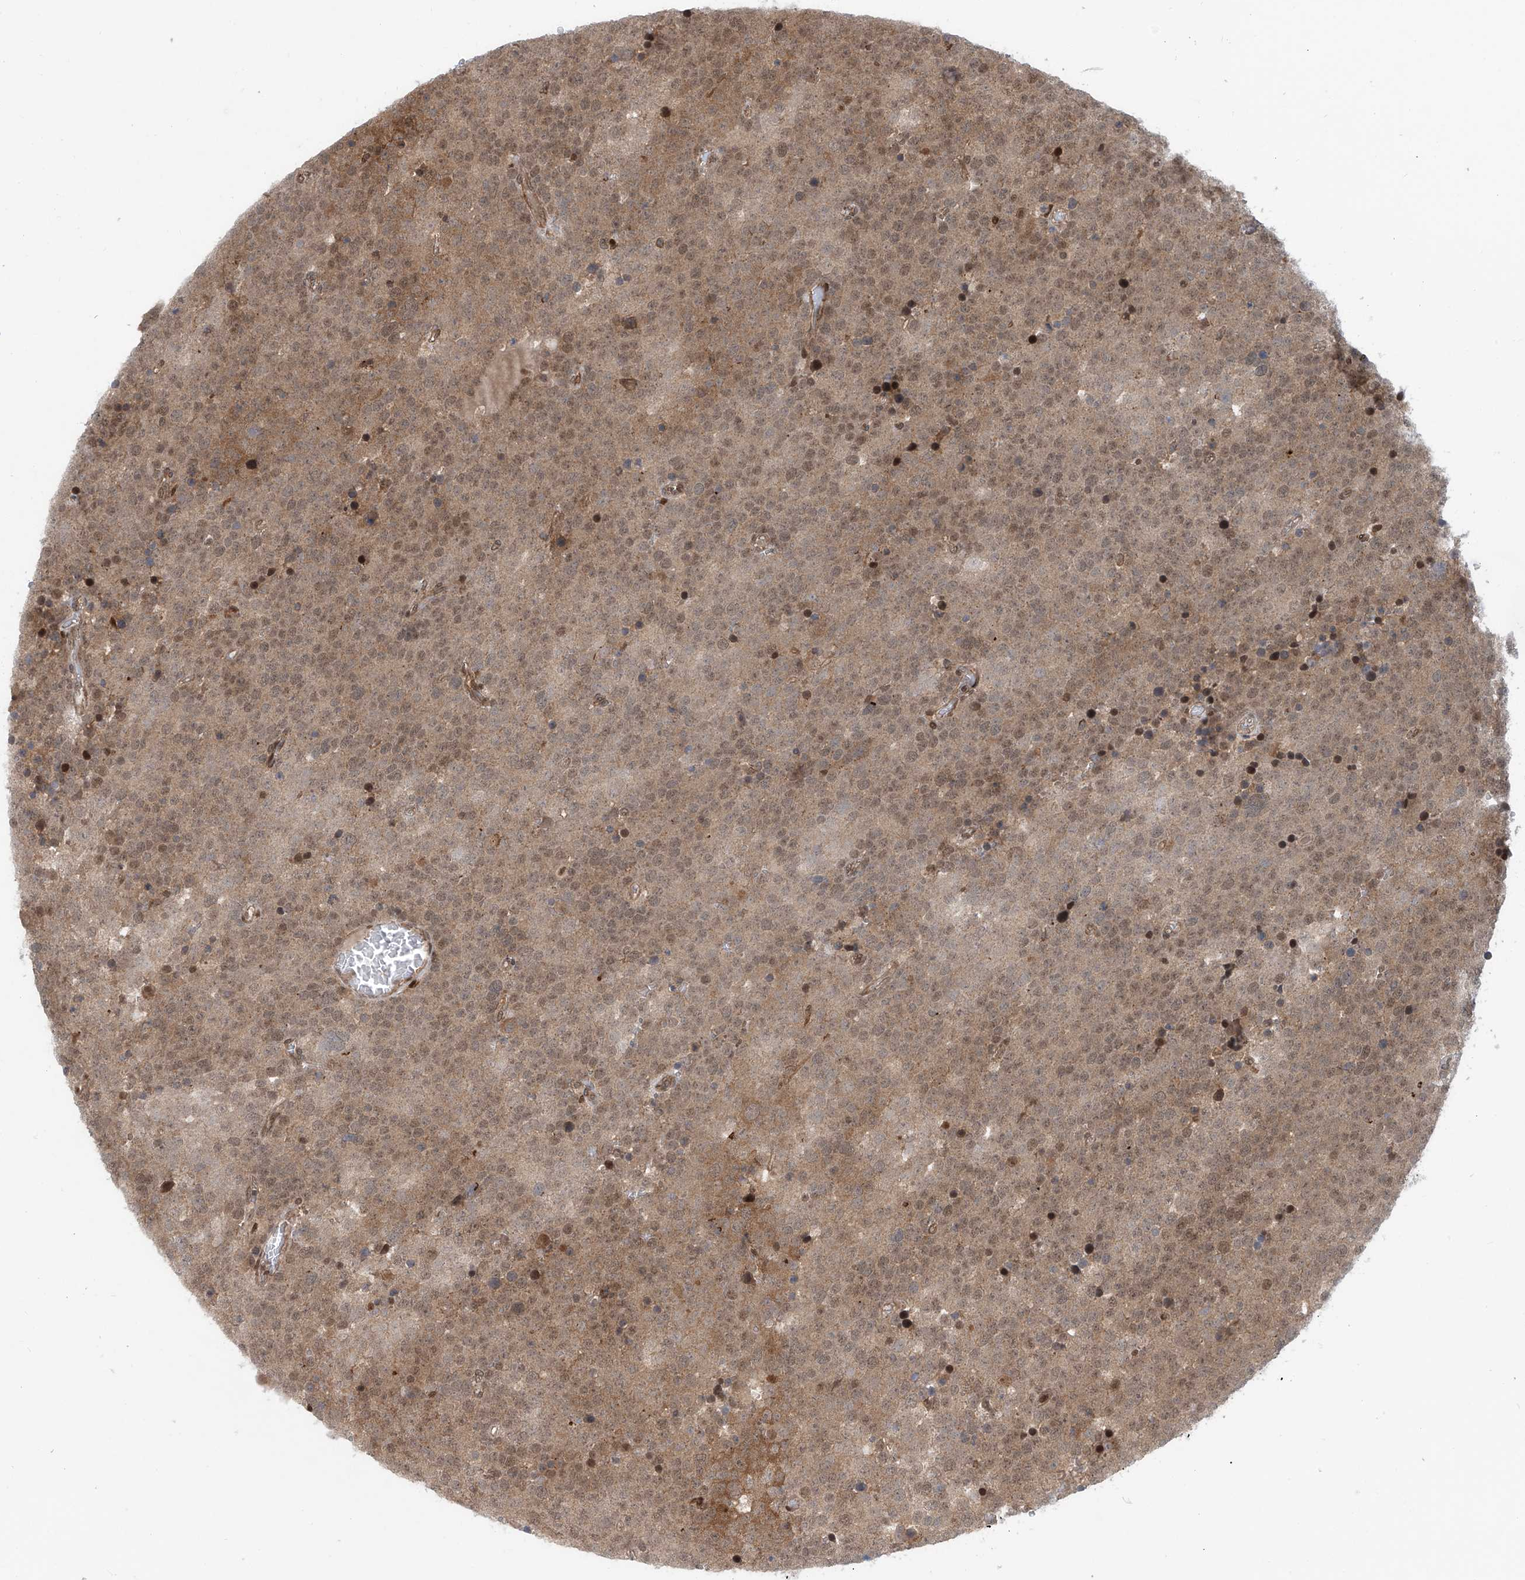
{"staining": {"intensity": "moderate", "quantity": ">75%", "location": "cytoplasmic/membranous,nuclear"}, "tissue": "testis cancer", "cell_type": "Tumor cells", "image_type": "cancer", "snomed": [{"axis": "morphology", "description": "Seminoma, NOS"}, {"axis": "topography", "description": "Testis"}], "caption": "Protein positivity by IHC demonstrates moderate cytoplasmic/membranous and nuclear expression in approximately >75% of tumor cells in testis cancer. Using DAB (3,3'-diaminobenzidine) (brown) and hematoxylin (blue) stains, captured at high magnification using brightfield microscopy.", "gene": "LAGE3", "patient": {"sex": "male", "age": 71}}